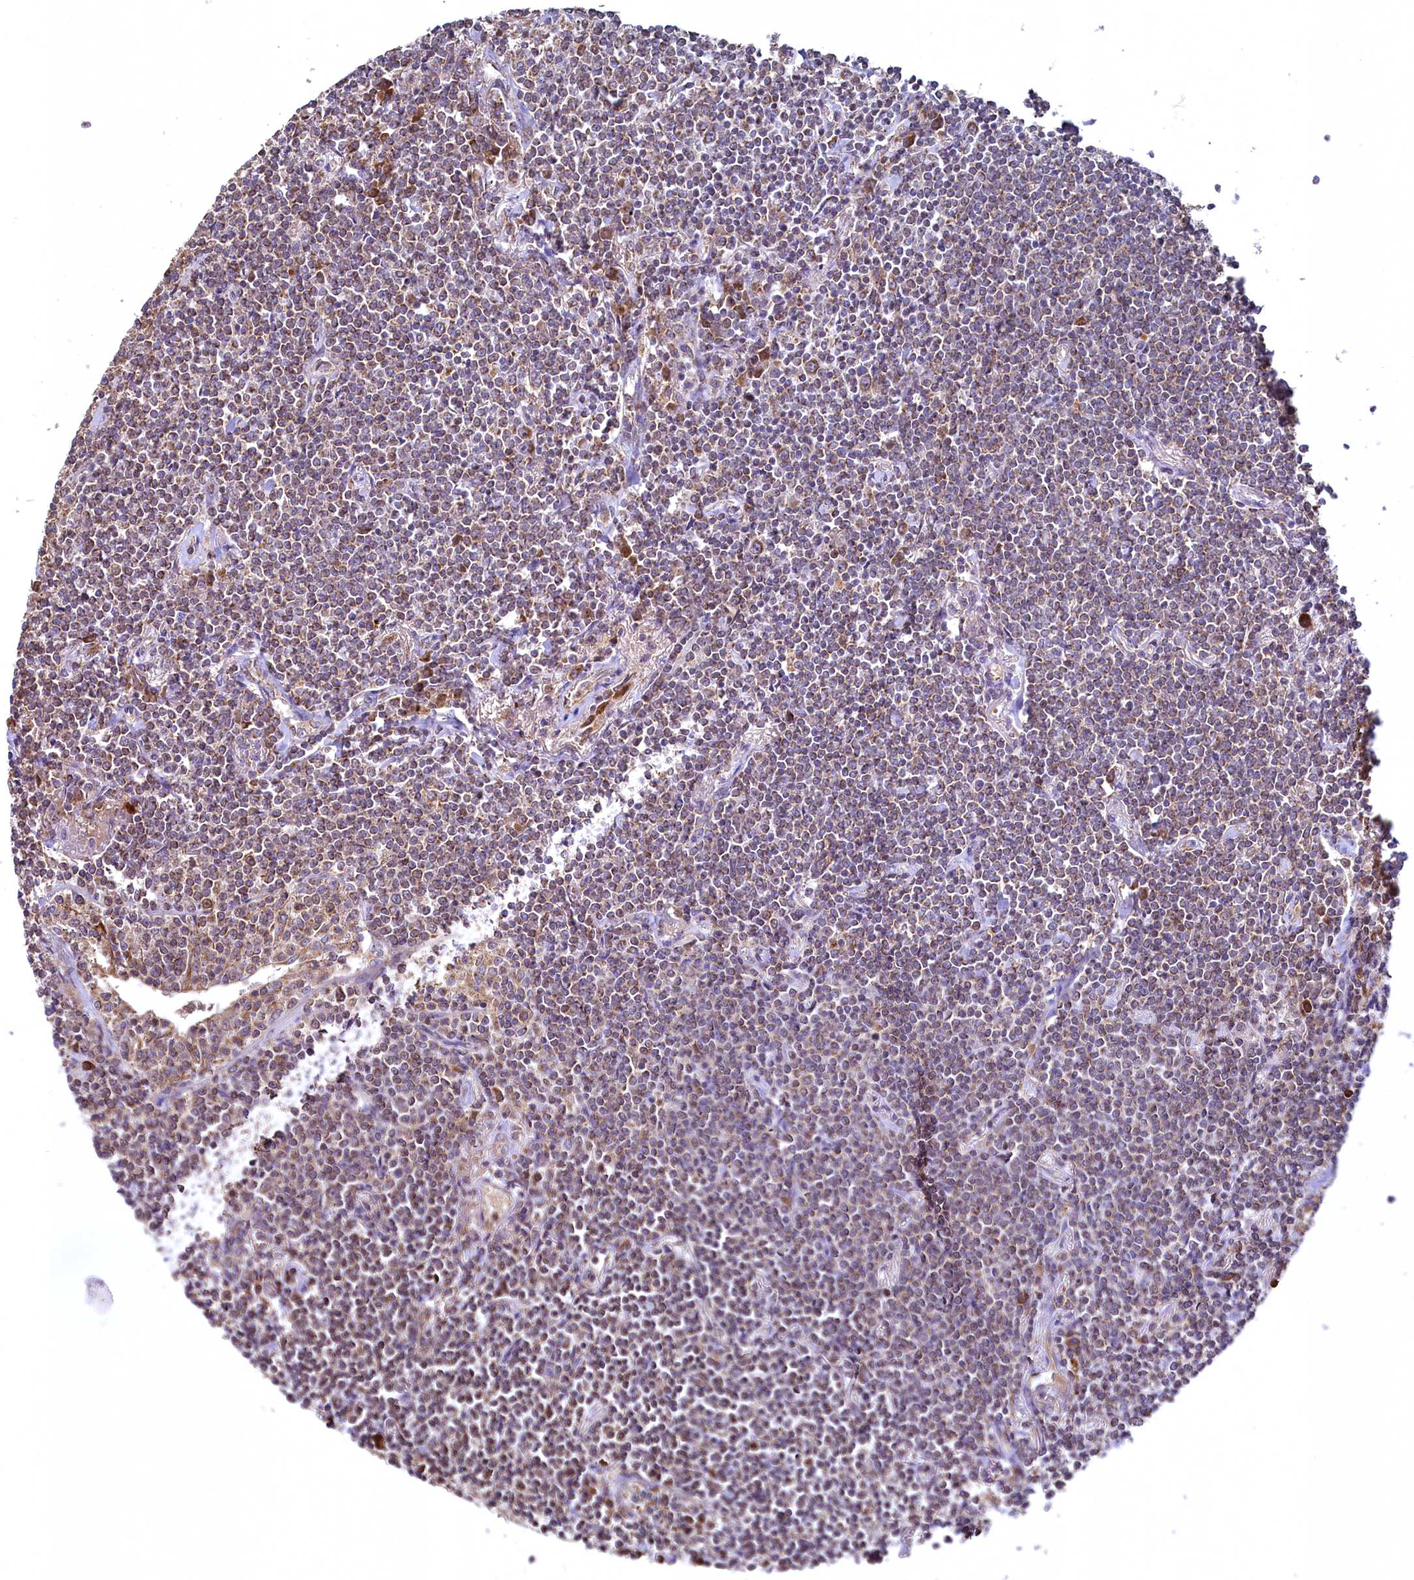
{"staining": {"intensity": "moderate", "quantity": ">75%", "location": "cytoplasmic/membranous"}, "tissue": "lymphoma", "cell_type": "Tumor cells", "image_type": "cancer", "snomed": [{"axis": "morphology", "description": "Malignant lymphoma, non-Hodgkin's type, Low grade"}, {"axis": "topography", "description": "Lung"}], "caption": "DAB immunohistochemical staining of human lymphoma reveals moderate cytoplasmic/membranous protein staining in about >75% of tumor cells.", "gene": "METTL4", "patient": {"sex": "female", "age": 71}}